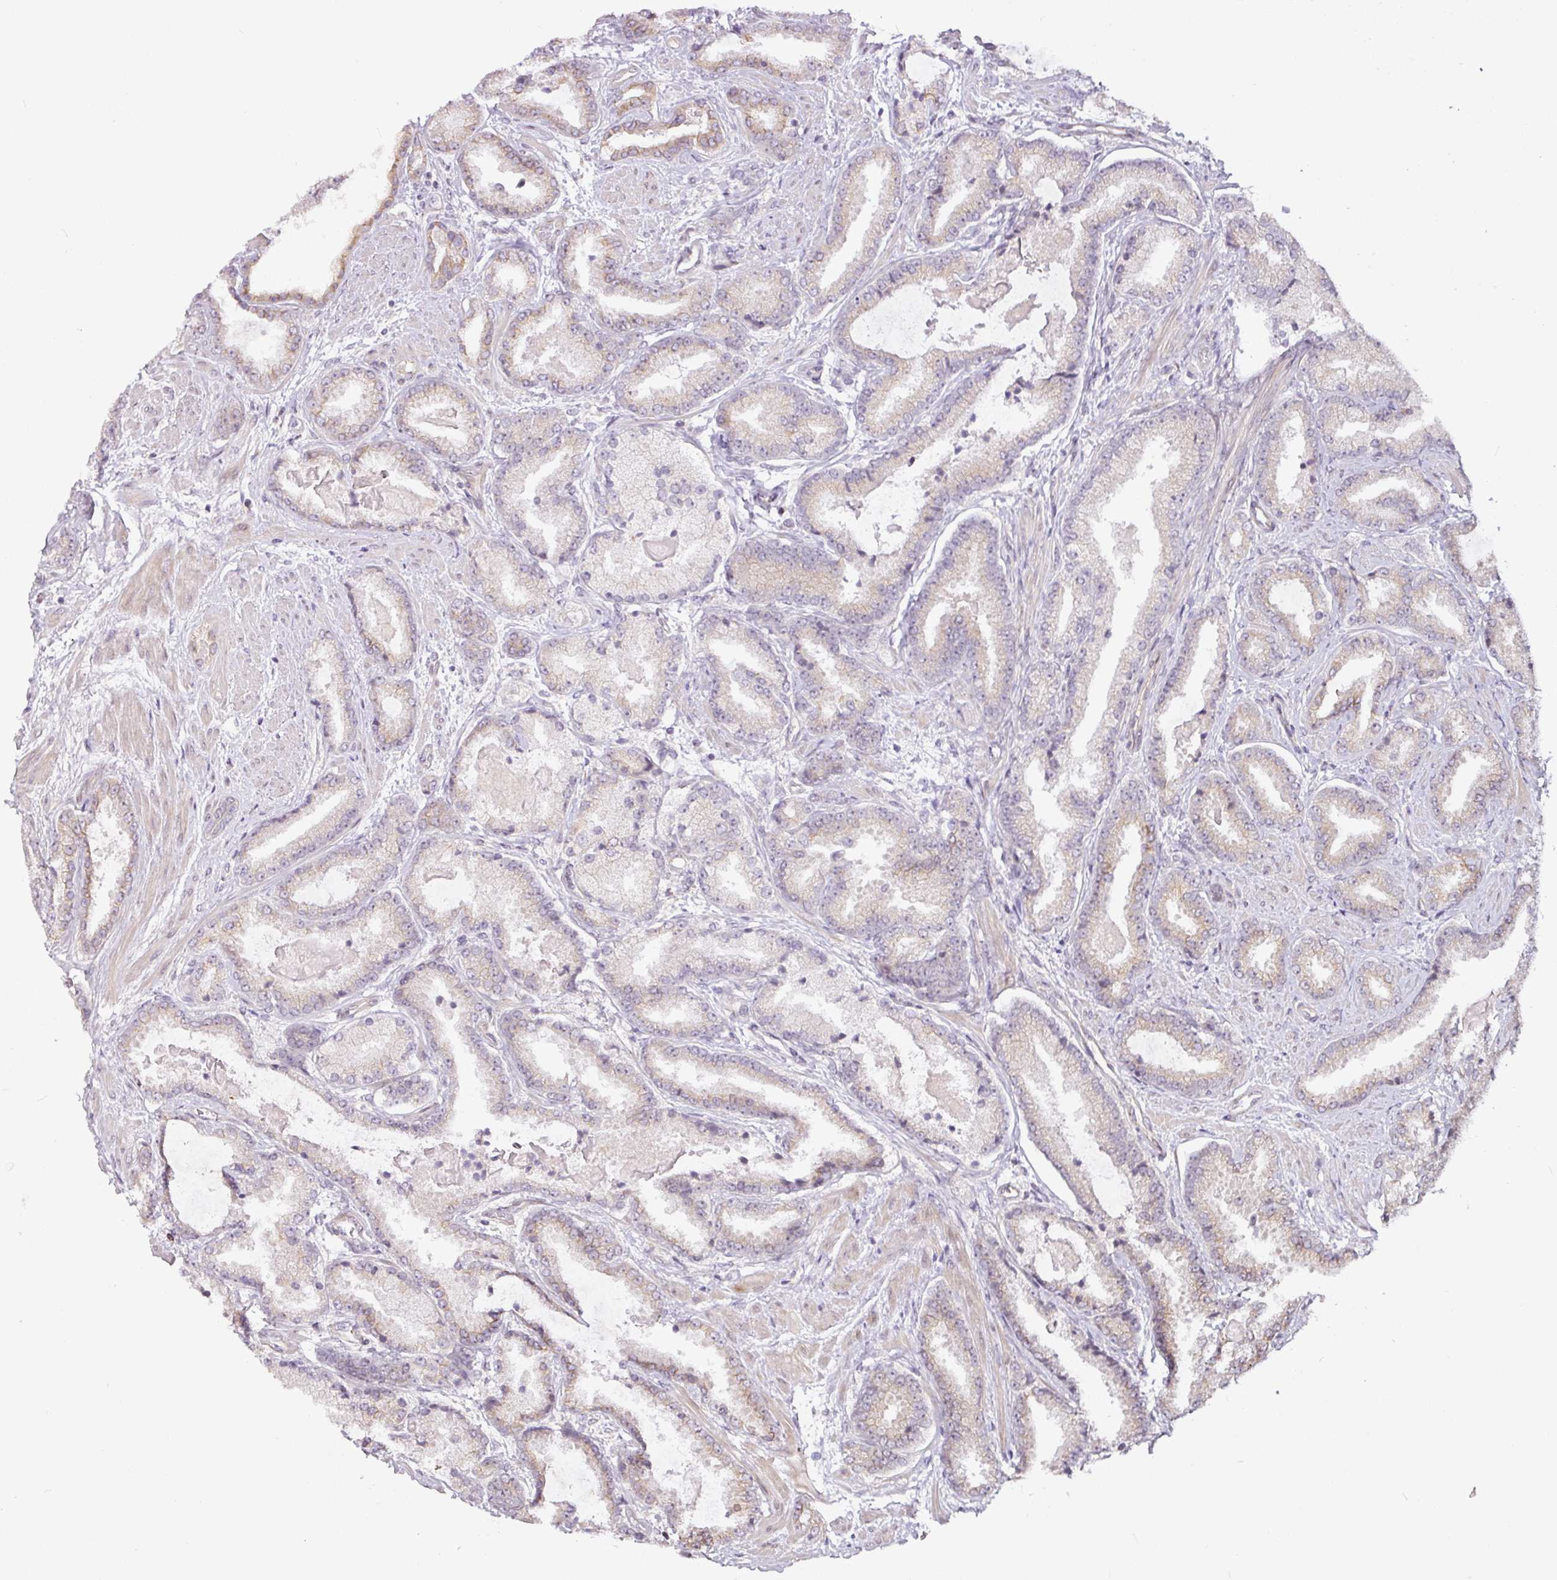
{"staining": {"intensity": "weak", "quantity": "25%-75%", "location": "cytoplasmic/membranous"}, "tissue": "prostate cancer", "cell_type": "Tumor cells", "image_type": "cancer", "snomed": [{"axis": "morphology", "description": "Adenocarcinoma, Low grade"}, {"axis": "topography", "description": "Prostate"}], "caption": "Immunohistochemistry (DAB) staining of prostate adenocarcinoma (low-grade) displays weak cytoplasmic/membranous protein positivity in about 25%-75% of tumor cells.", "gene": "DCAF13", "patient": {"sex": "male", "age": 62}}